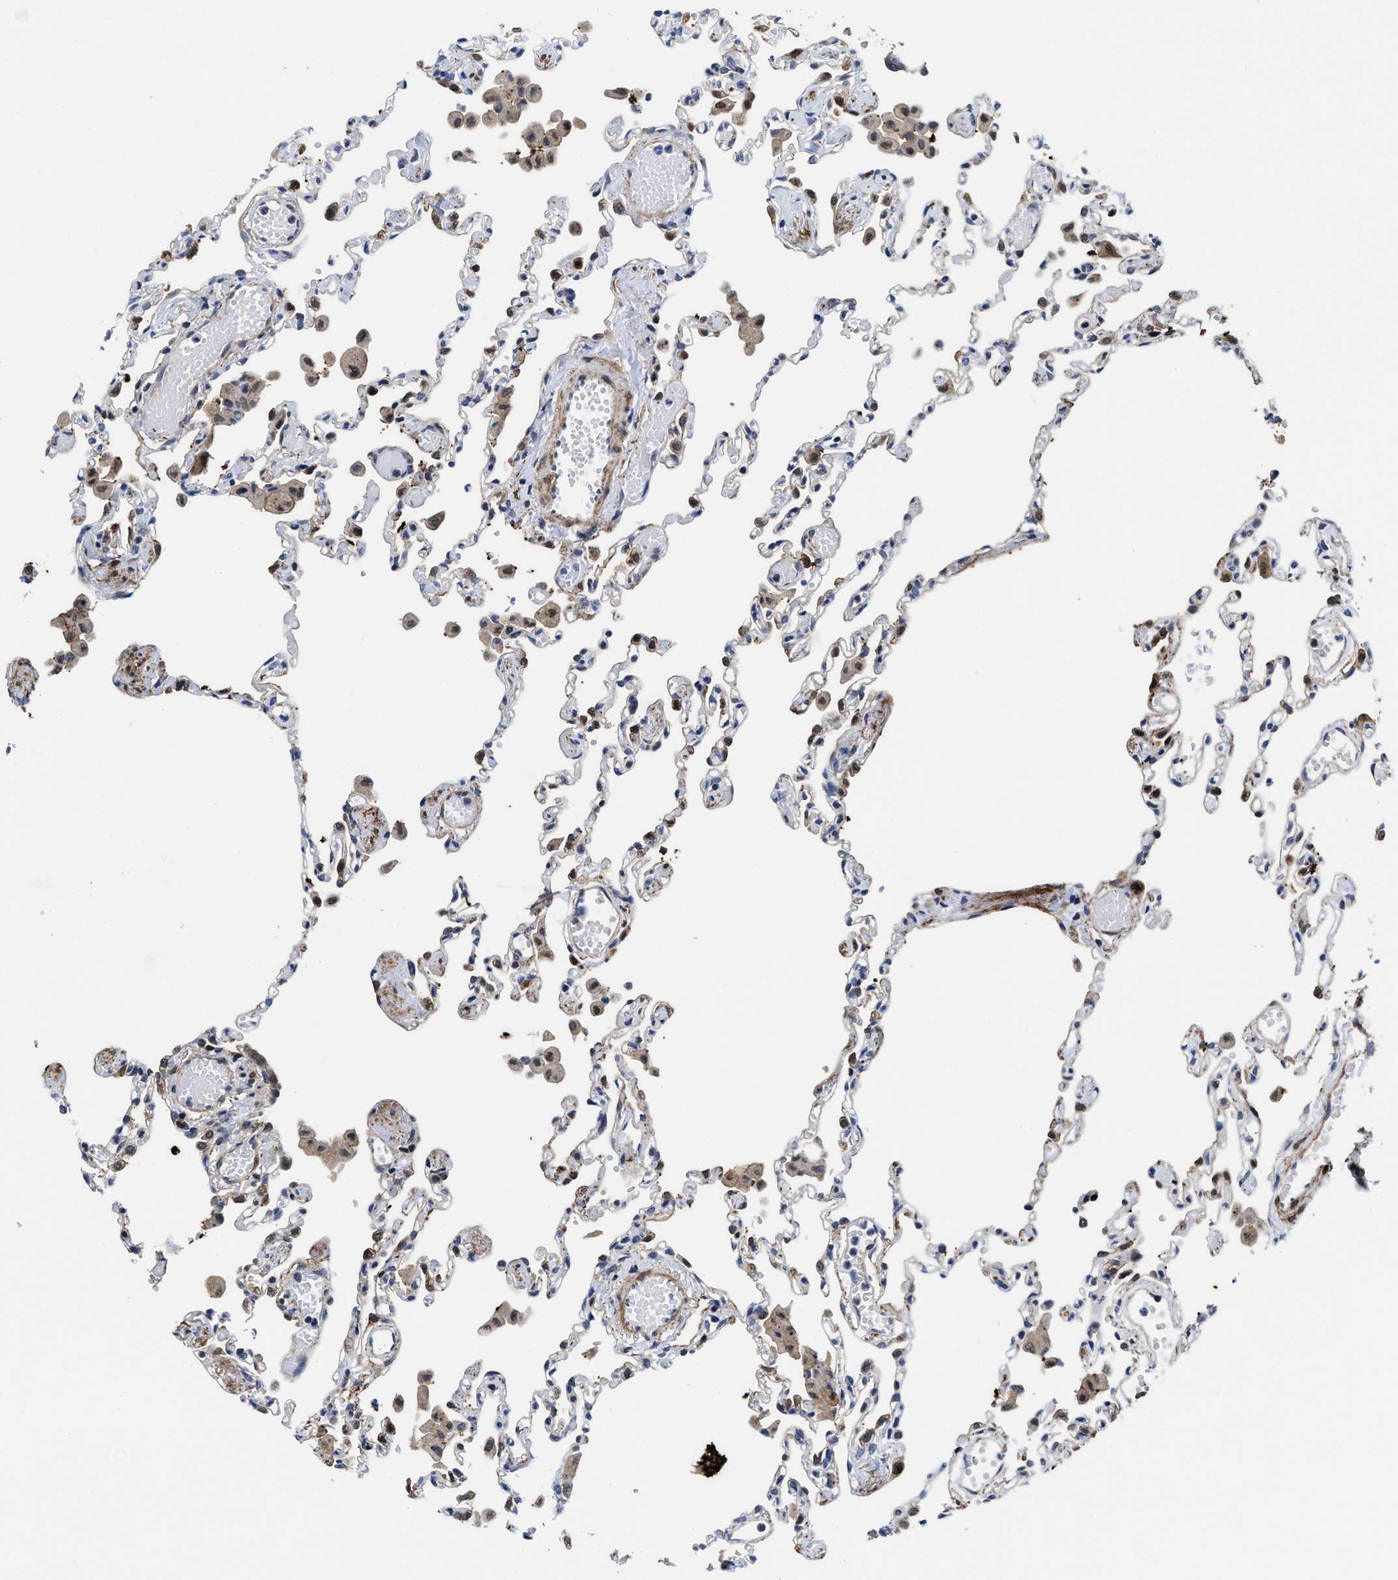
{"staining": {"intensity": "weak", "quantity": "<25%", "location": "cytoplasmic/membranous"}, "tissue": "lung", "cell_type": "Alveolar cells", "image_type": "normal", "snomed": [{"axis": "morphology", "description": "Normal tissue, NOS"}, {"axis": "topography", "description": "Bronchus"}, {"axis": "topography", "description": "Lung"}], "caption": "DAB immunohistochemical staining of normal lung demonstrates no significant expression in alveolar cells.", "gene": "KIF12", "patient": {"sex": "female", "age": 49}}